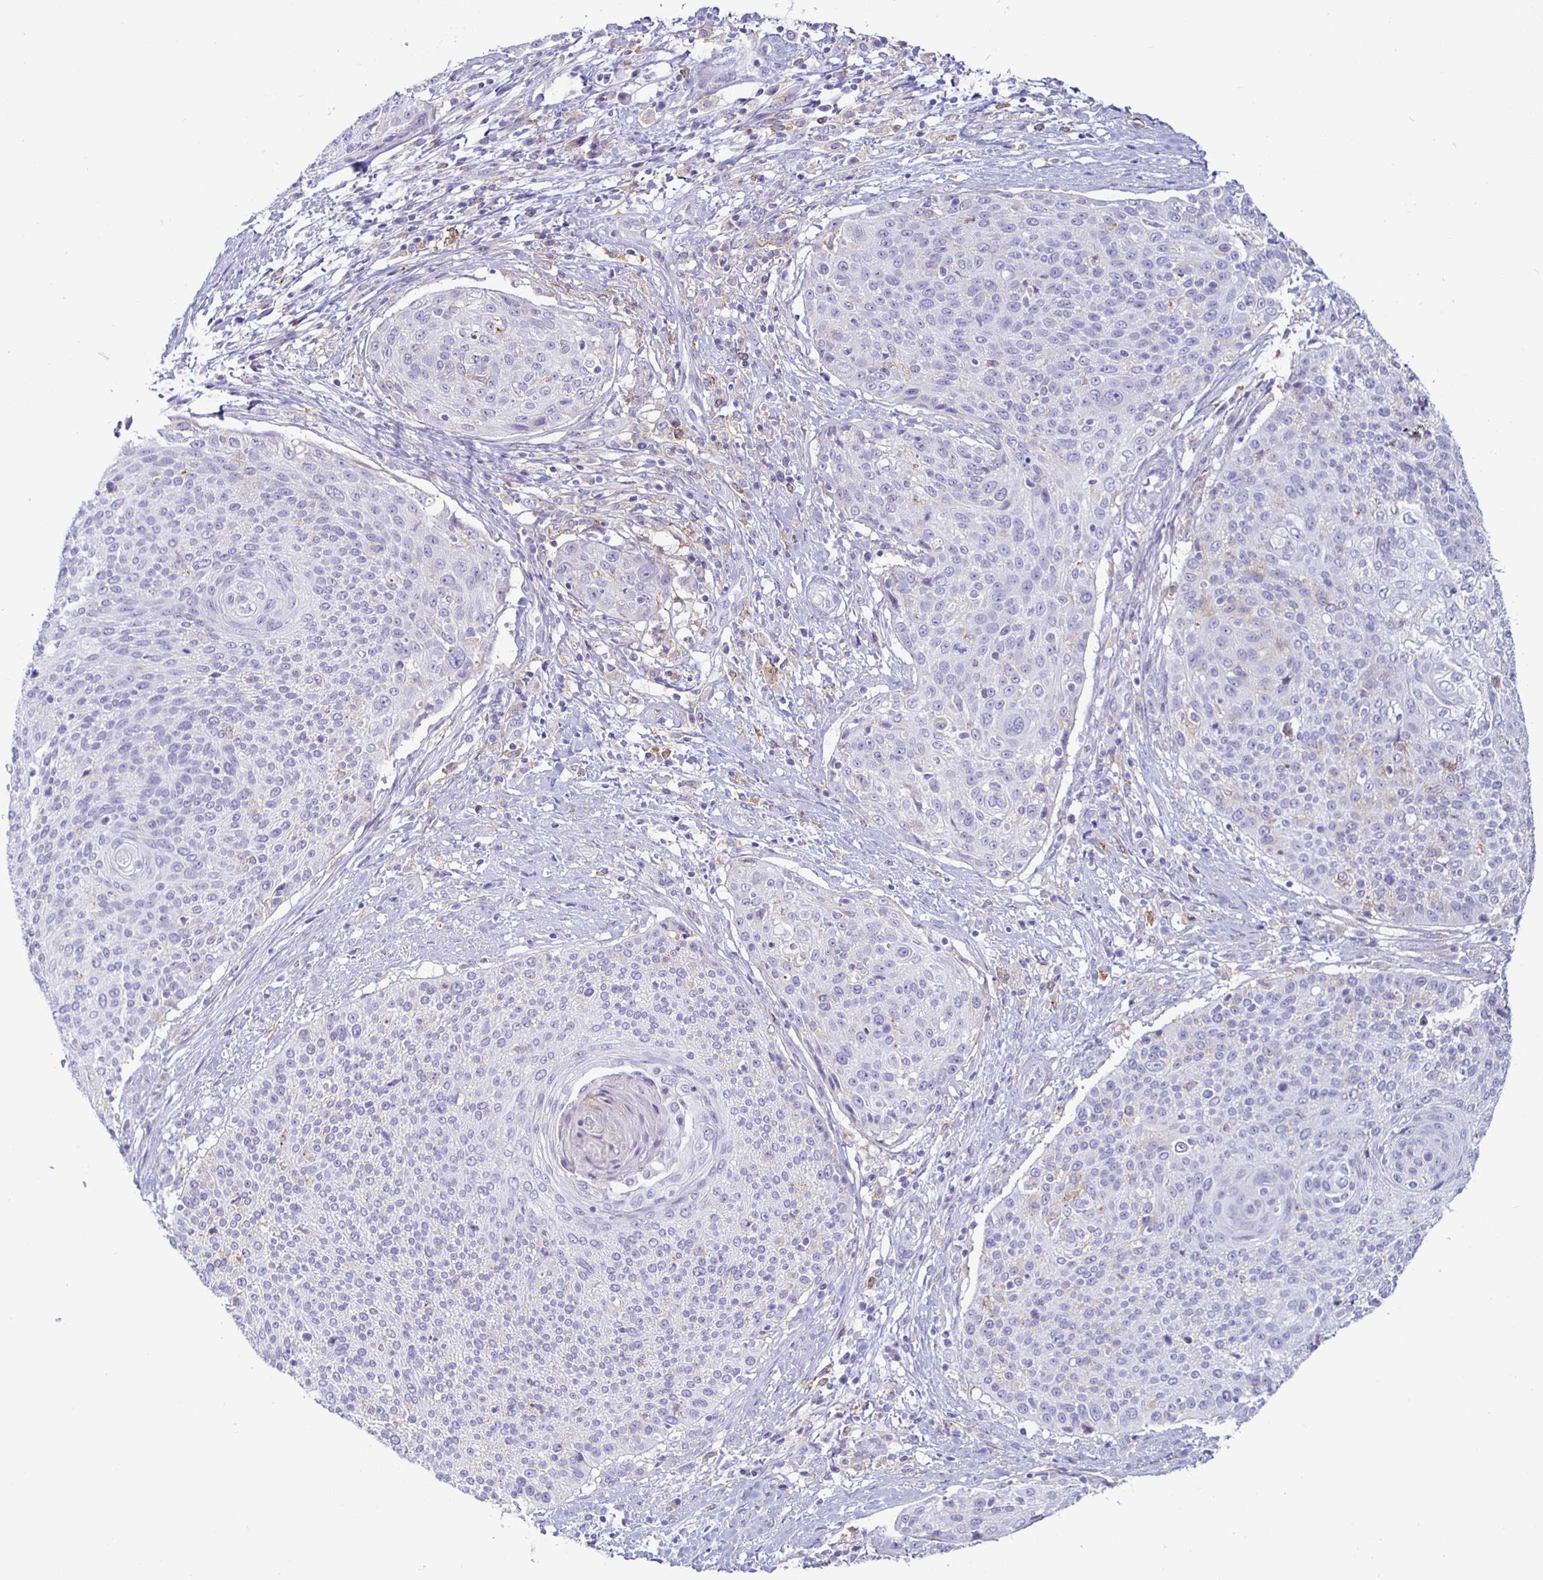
{"staining": {"intensity": "negative", "quantity": "none", "location": "none"}, "tissue": "cervical cancer", "cell_type": "Tumor cells", "image_type": "cancer", "snomed": [{"axis": "morphology", "description": "Squamous cell carcinoma, NOS"}, {"axis": "topography", "description": "Cervix"}], "caption": "A histopathology image of human cervical cancer (squamous cell carcinoma) is negative for staining in tumor cells.", "gene": "SIRPA", "patient": {"sex": "female", "age": 31}}